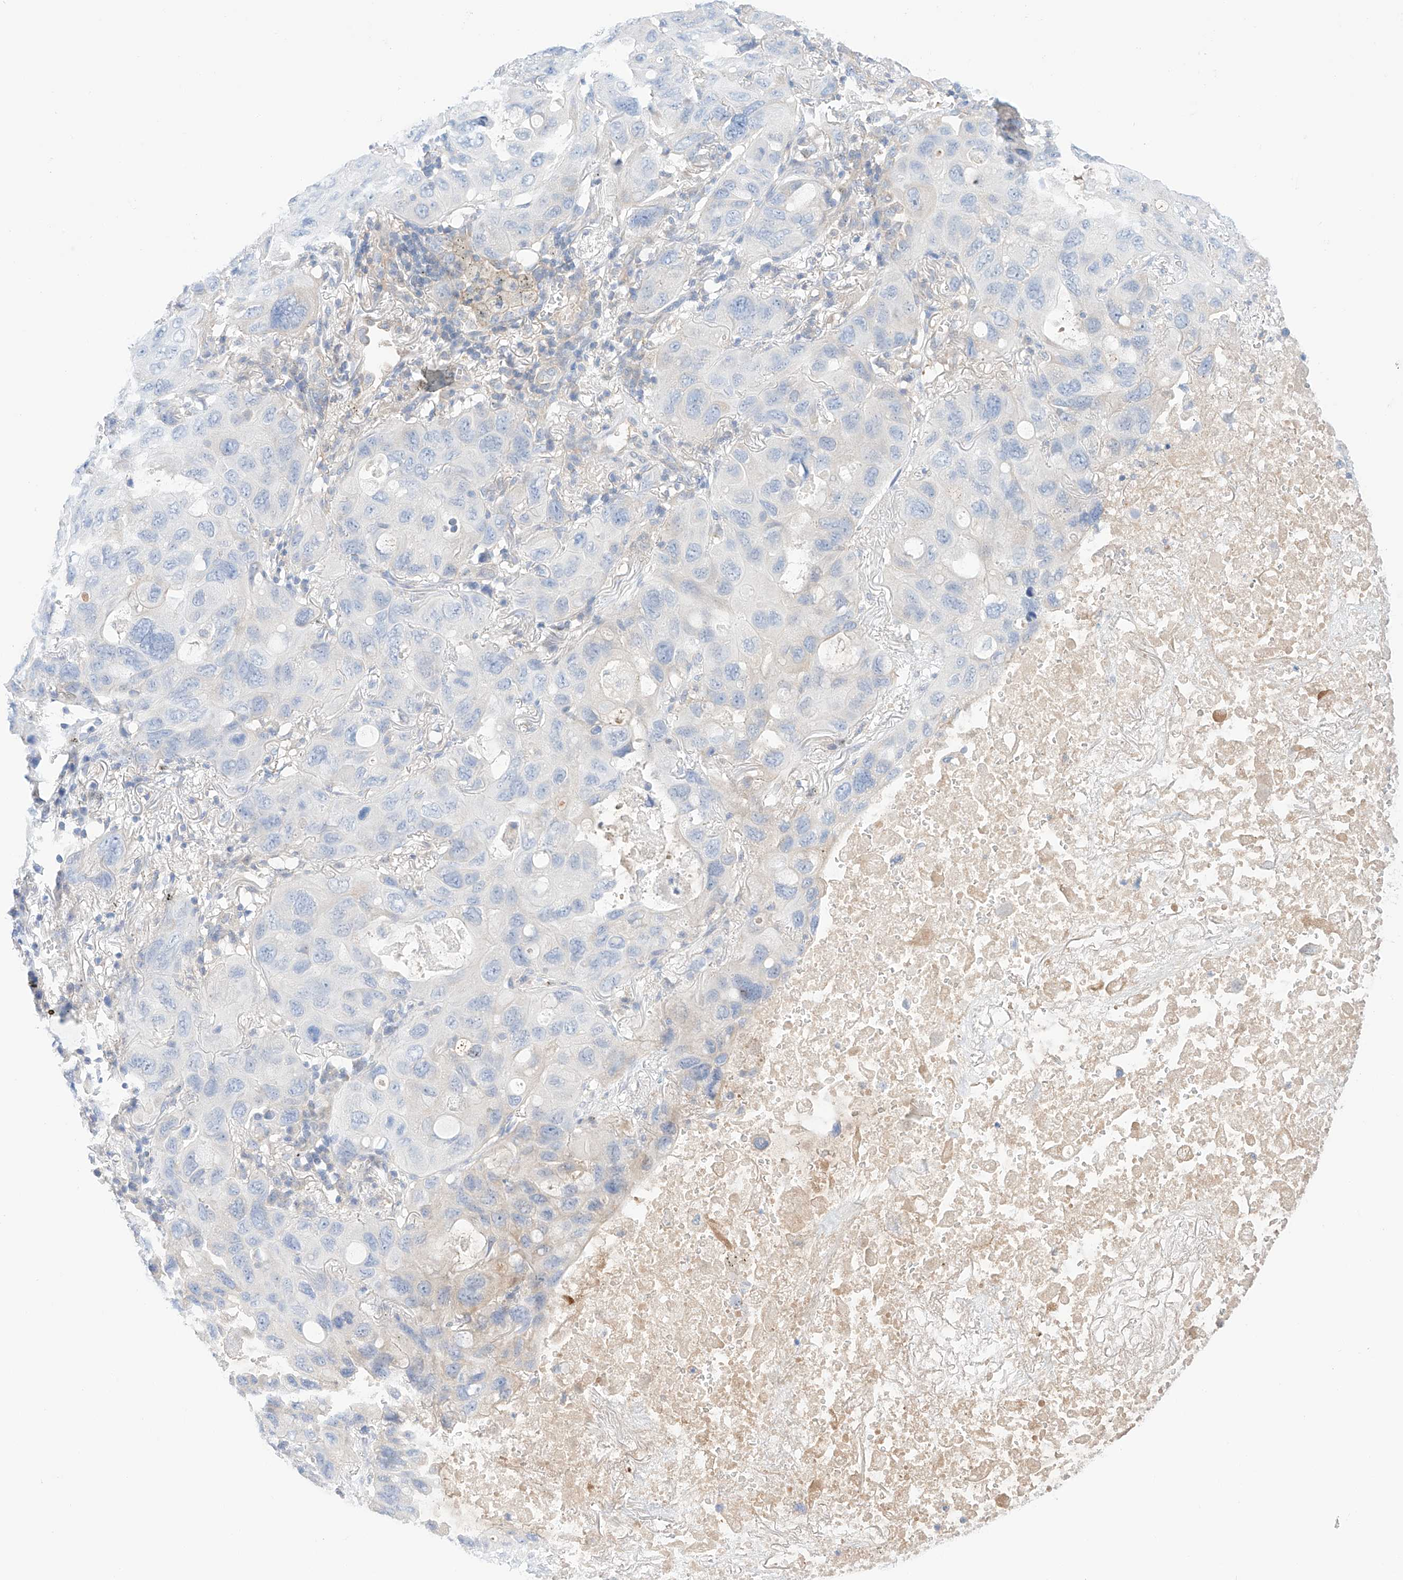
{"staining": {"intensity": "negative", "quantity": "none", "location": "none"}, "tissue": "lung cancer", "cell_type": "Tumor cells", "image_type": "cancer", "snomed": [{"axis": "morphology", "description": "Squamous cell carcinoma, NOS"}, {"axis": "topography", "description": "Lung"}], "caption": "The histopathology image demonstrates no significant positivity in tumor cells of squamous cell carcinoma (lung).", "gene": "PGGT1B", "patient": {"sex": "female", "age": 73}}